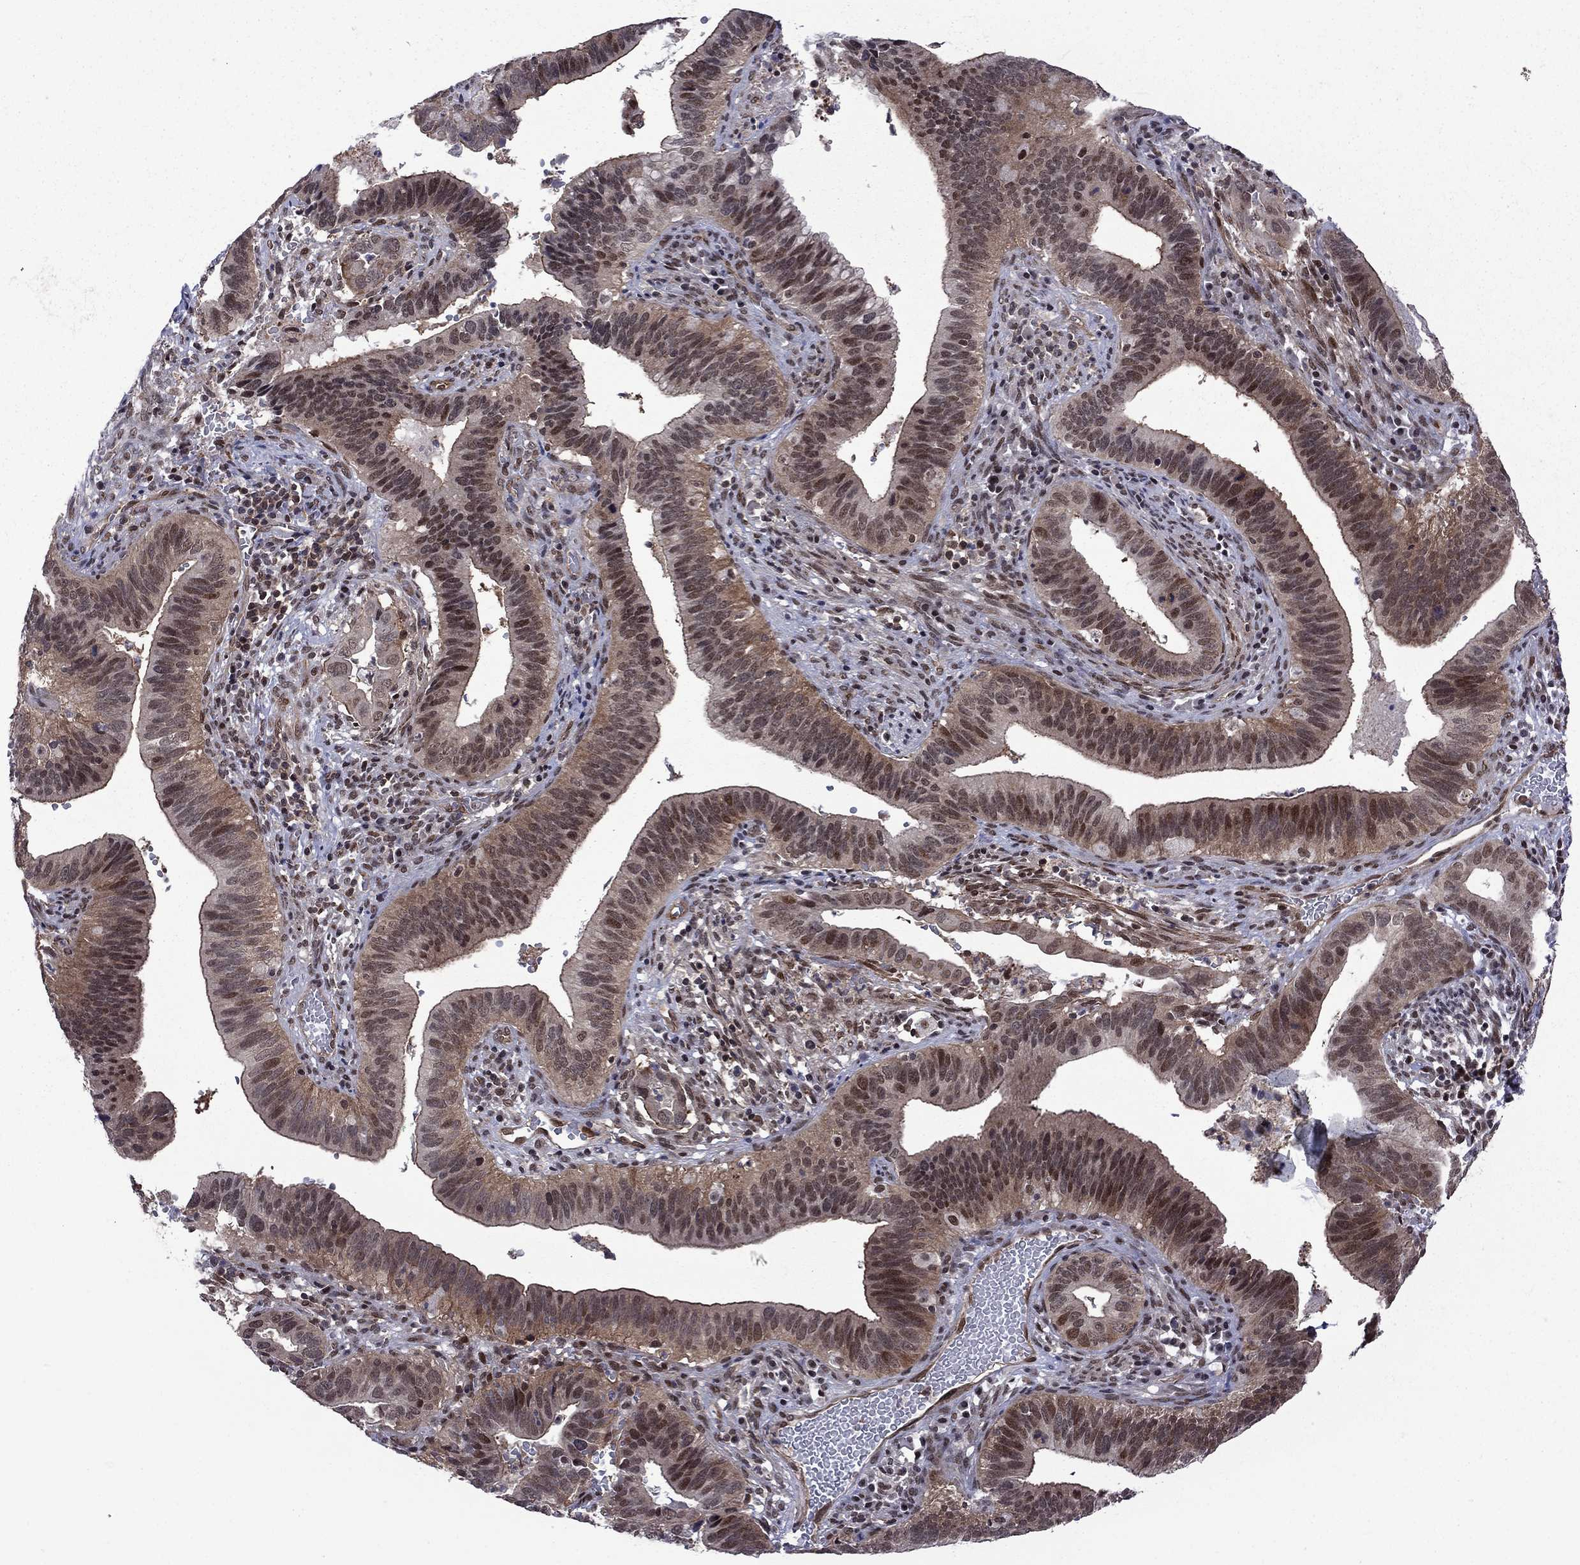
{"staining": {"intensity": "moderate", "quantity": "25%-75%", "location": "nuclear"}, "tissue": "cervical cancer", "cell_type": "Tumor cells", "image_type": "cancer", "snomed": [{"axis": "morphology", "description": "Adenocarcinoma, NOS"}, {"axis": "topography", "description": "Cervix"}], "caption": "Human cervical adenocarcinoma stained with a brown dye shows moderate nuclear positive staining in about 25%-75% of tumor cells.", "gene": "BRF1", "patient": {"sex": "female", "age": 42}}